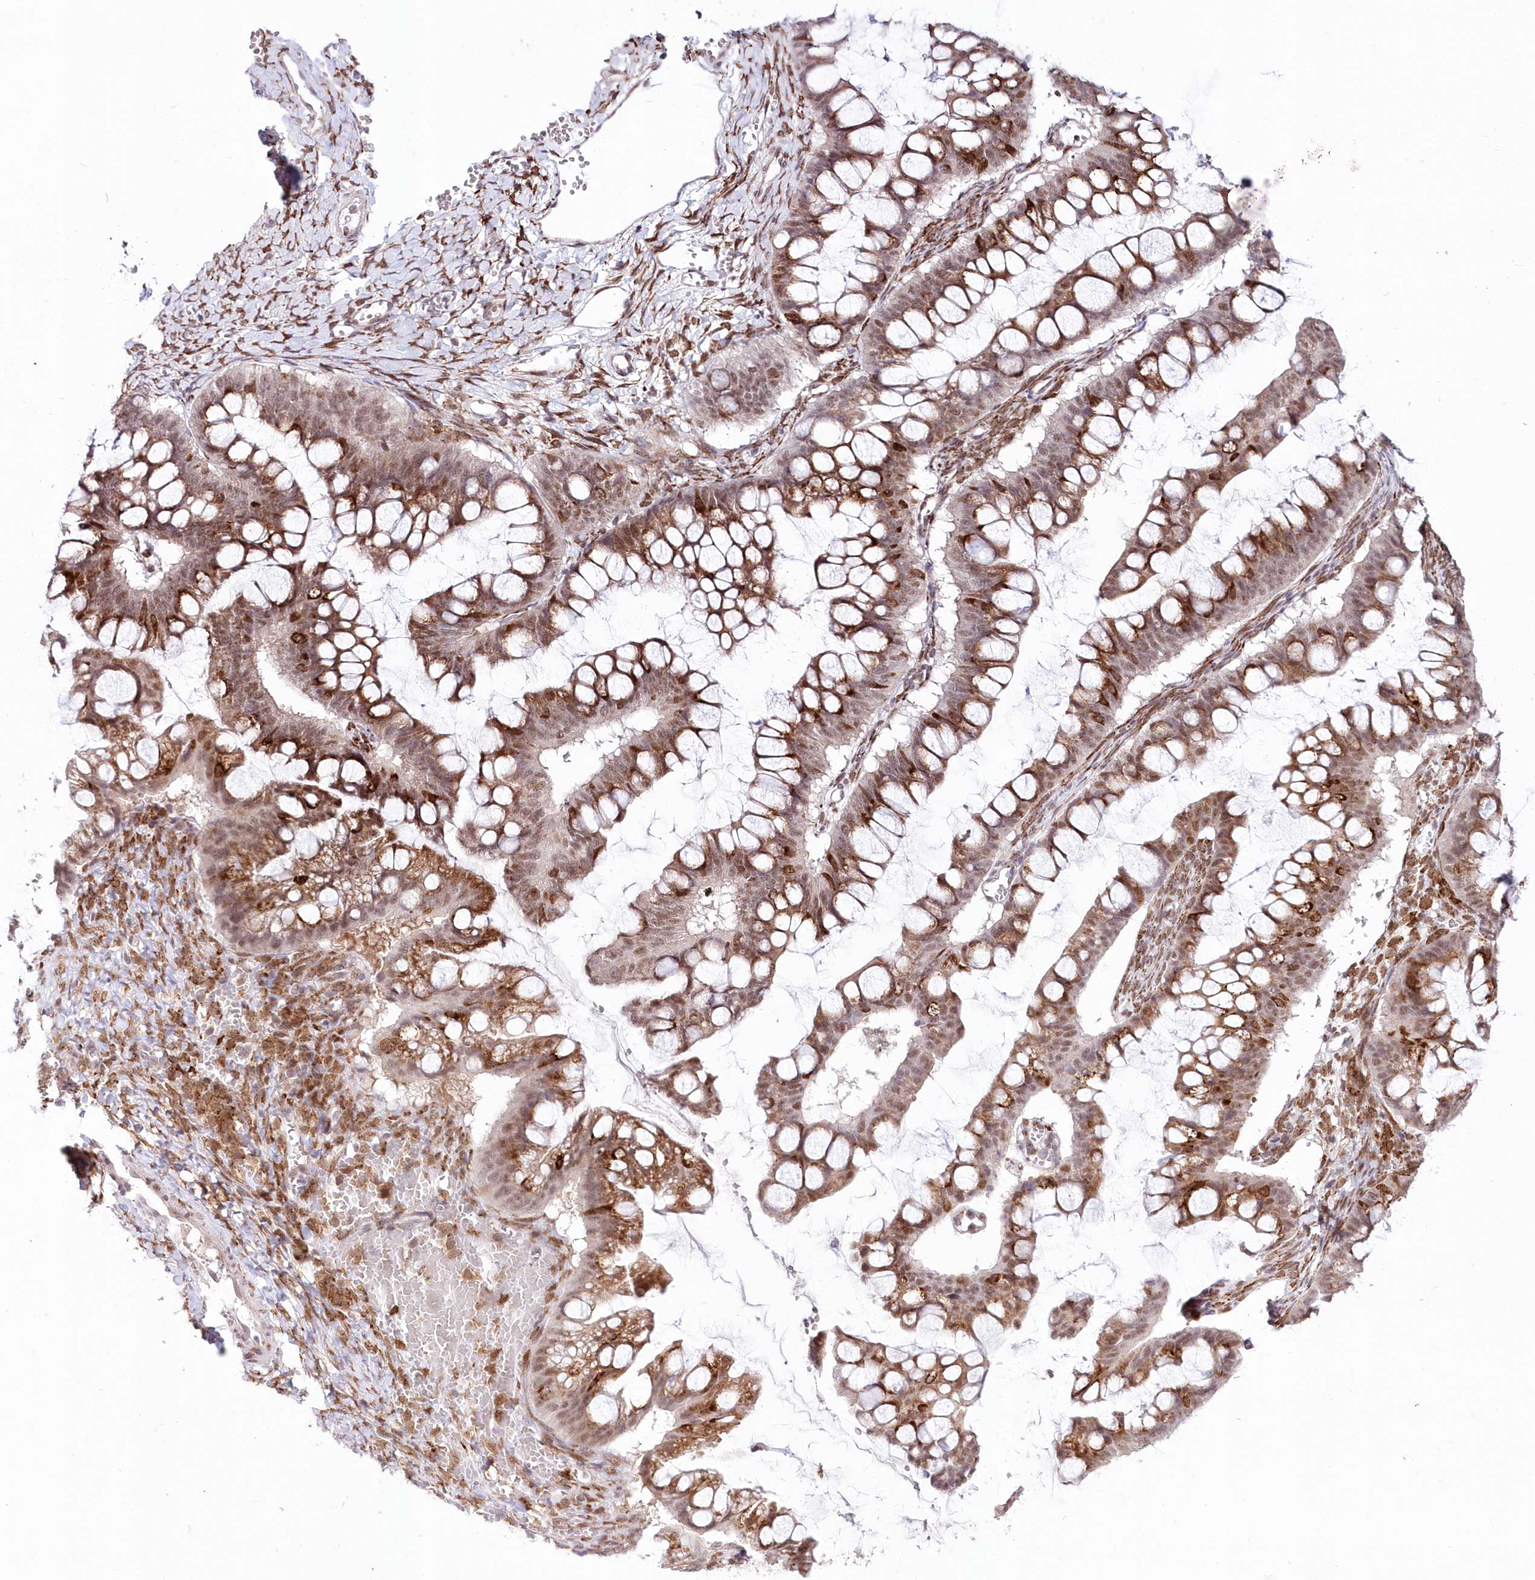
{"staining": {"intensity": "moderate", "quantity": ">75%", "location": "cytoplasmic/membranous,nuclear"}, "tissue": "ovarian cancer", "cell_type": "Tumor cells", "image_type": "cancer", "snomed": [{"axis": "morphology", "description": "Cystadenocarcinoma, mucinous, NOS"}, {"axis": "topography", "description": "Ovary"}], "caption": "Brown immunohistochemical staining in mucinous cystadenocarcinoma (ovarian) exhibits moderate cytoplasmic/membranous and nuclear positivity in about >75% of tumor cells.", "gene": "LDB1", "patient": {"sex": "female", "age": 73}}